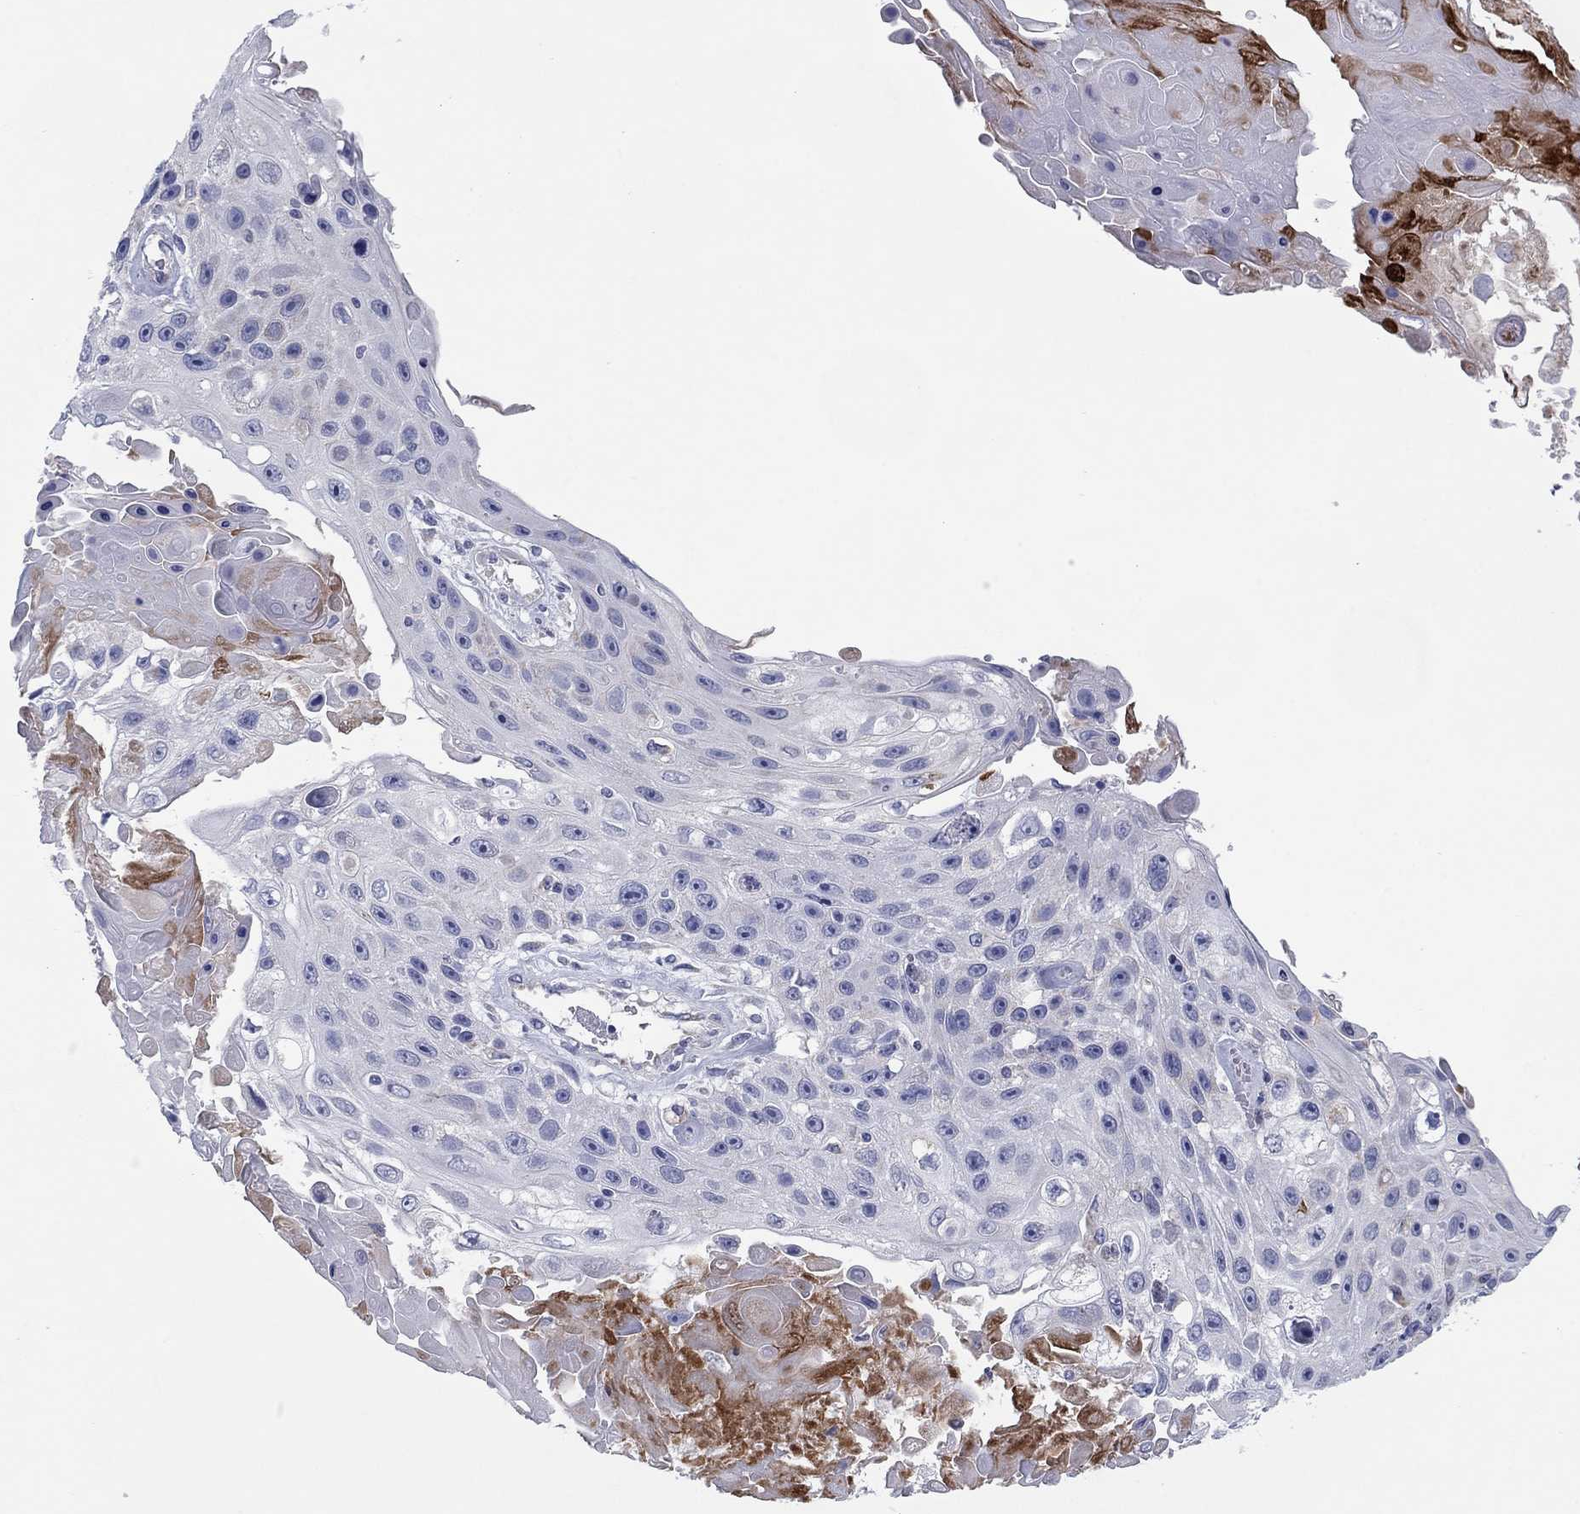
{"staining": {"intensity": "negative", "quantity": "none", "location": "none"}, "tissue": "skin cancer", "cell_type": "Tumor cells", "image_type": "cancer", "snomed": [{"axis": "morphology", "description": "Squamous cell carcinoma, NOS"}, {"axis": "topography", "description": "Skin"}], "caption": "This is an immunohistochemistry (IHC) image of human squamous cell carcinoma (skin). There is no expression in tumor cells.", "gene": "MGST3", "patient": {"sex": "male", "age": 82}}